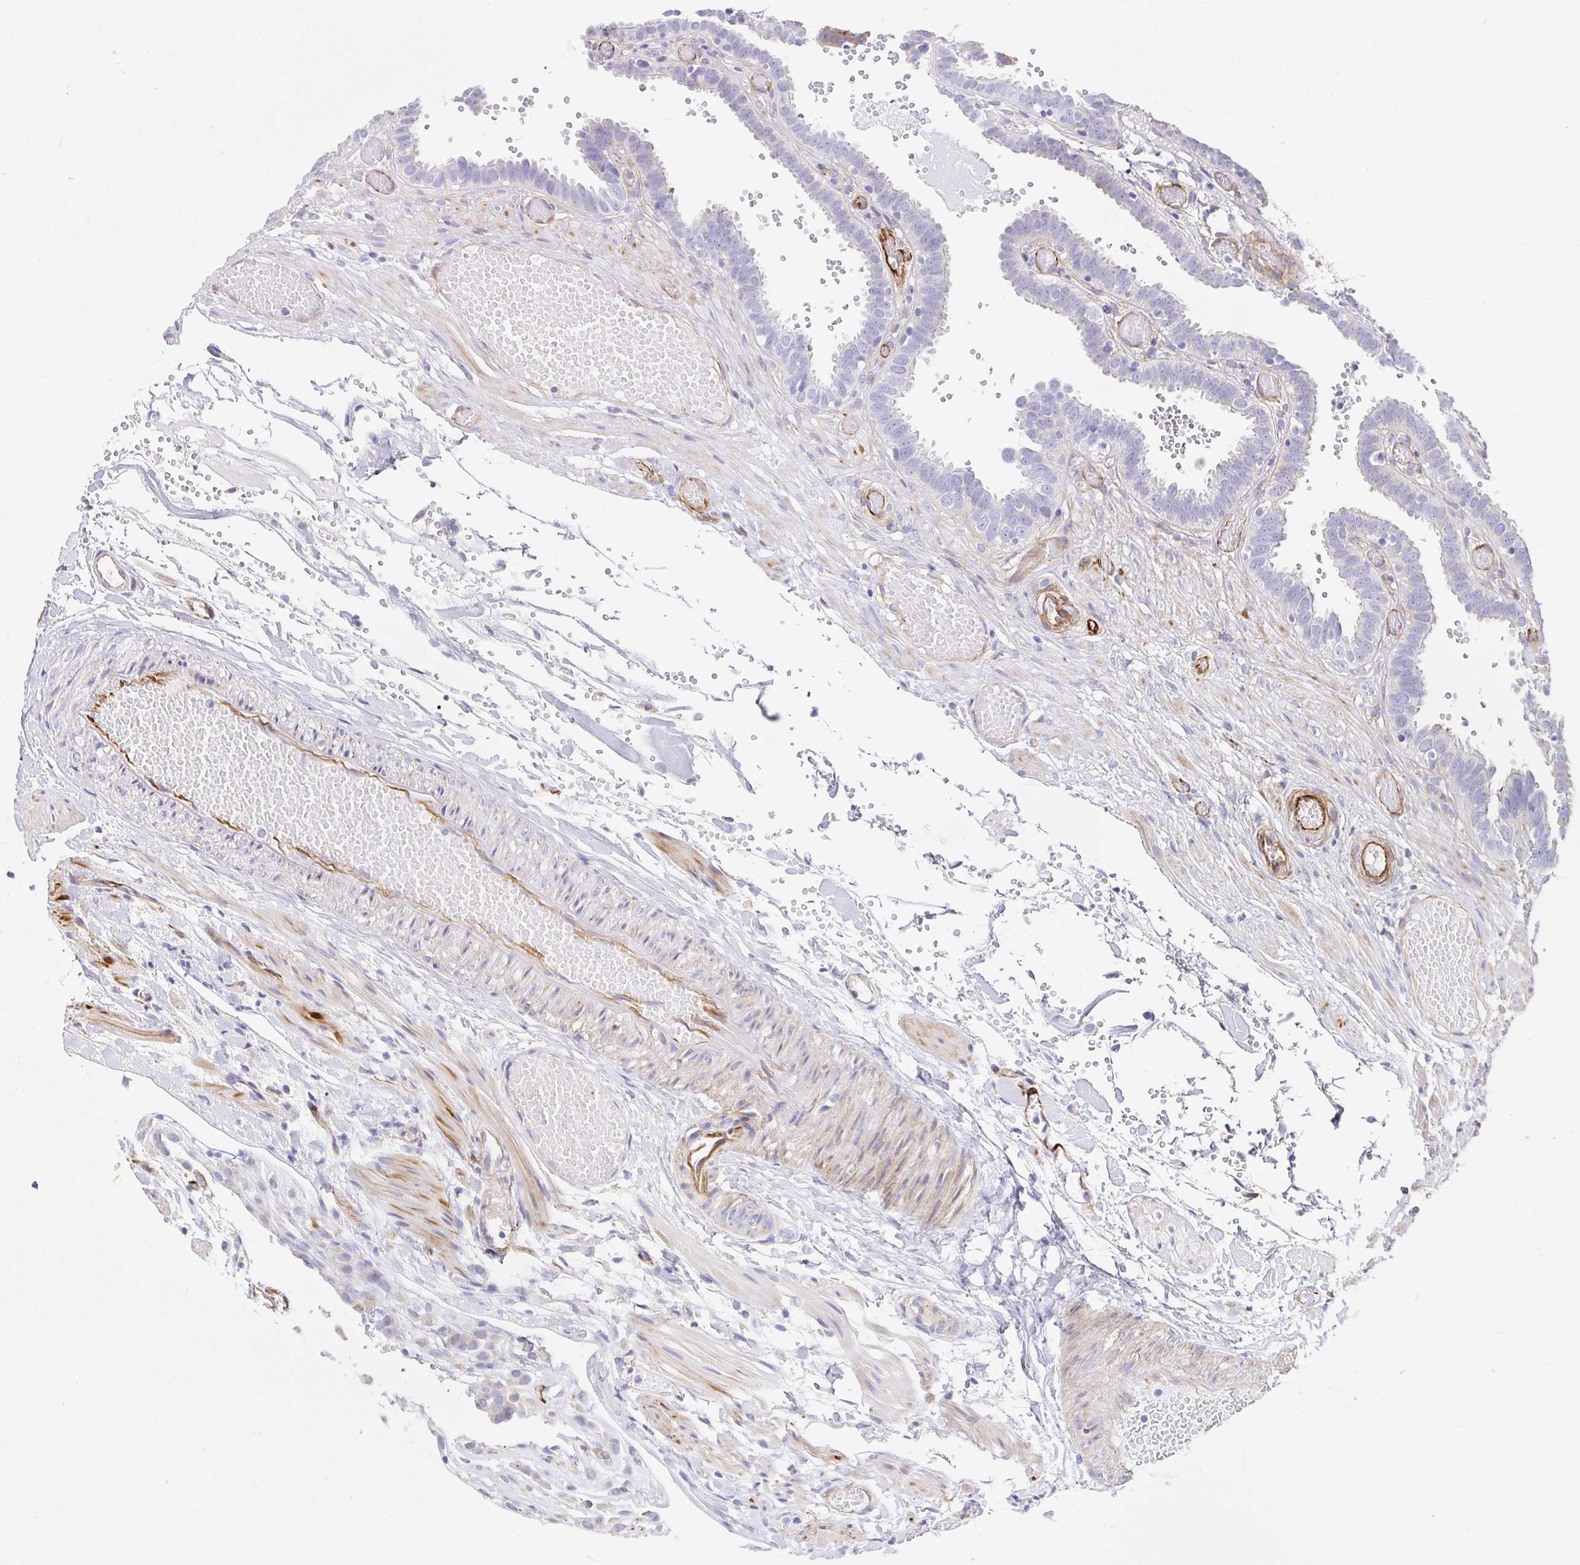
{"staining": {"intensity": "moderate", "quantity": "25%-75%", "location": "cytoplasmic/membranous"}, "tissue": "fallopian tube", "cell_type": "Glandular cells", "image_type": "normal", "snomed": [{"axis": "morphology", "description": "Normal tissue, NOS"}, {"axis": "topography", "description": "Fallopian tube"}], "caption": "Immunohistochemical staining of normal human fallopian tube exhibits 25%-75% levels of moderate cytoplasmic/membranous protein expression in approximately 25%-75% of glandular cells. Using DAB (brown) and hematoxylin (blue) stains, captured at high magnification using brightfield microscopy.", "gene": "DOCK1", "patient": {"sex": "female", "age": 37}}